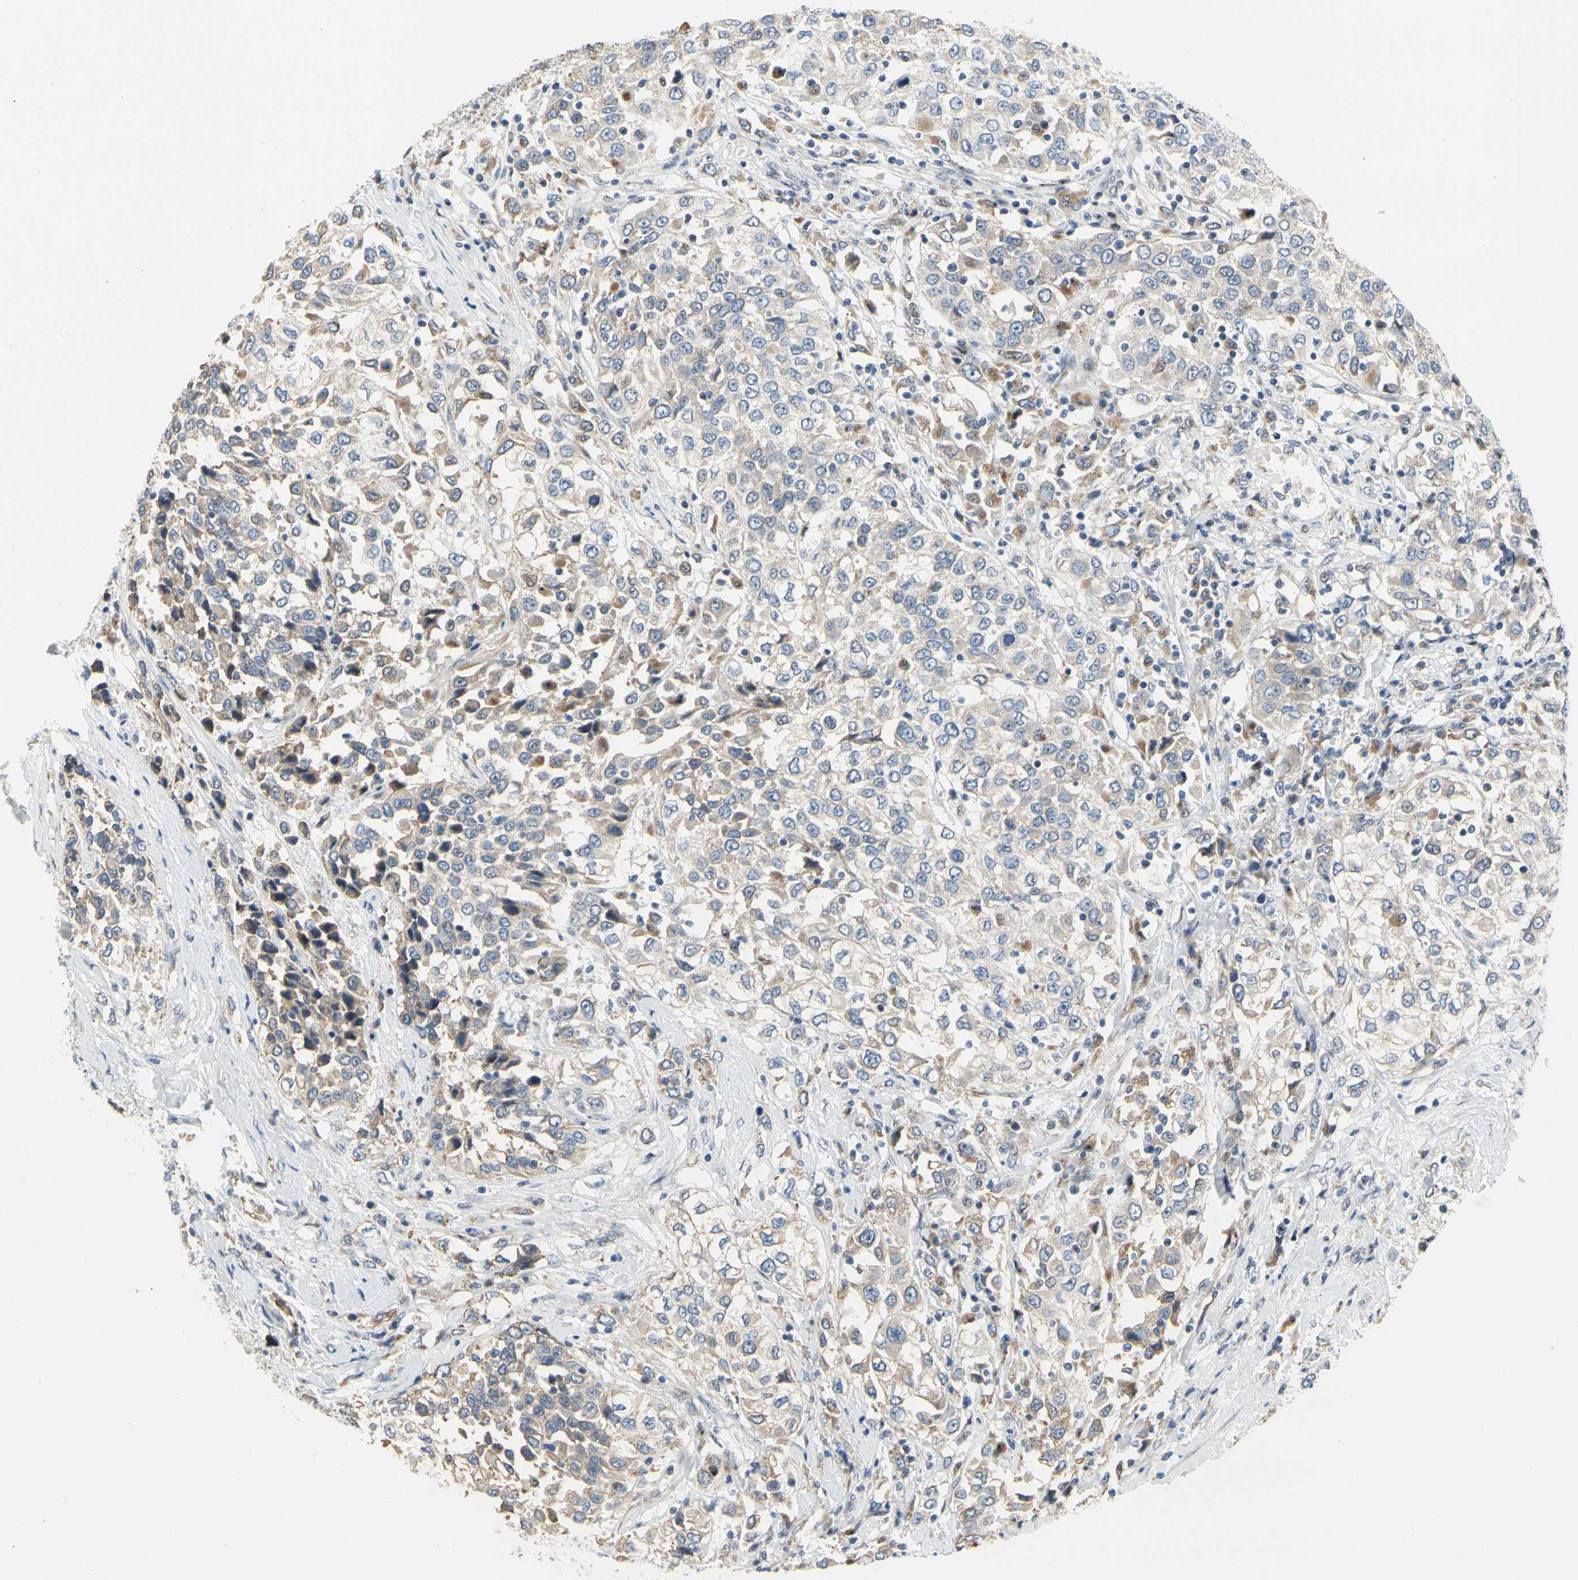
{"staining": {"intensity": "moderate", "quantity": "<25%", "location": "cytoplasmic/membranous"}, "tissue": "urothelial cancer", "cell_type": "Tumor cells", "image_type": "cancer", "snomed": [{"axis": "morphology", "description": "Urothelial carcinoma, High grade"}, {"axis": "topography", "description": "Urinary bladder"}], "caption": "Protein analysis of urothelial cancer tissue displays moderate cytoplasmic/membranous positivity in approximately <25% of tumor cells. The staining was performed using DAB, with brown indicating positive protein expression. Nuclei are stained blue with hematoxylin.", "gene": "NFASC", "patient": {"sex": "female", "age": 80}}